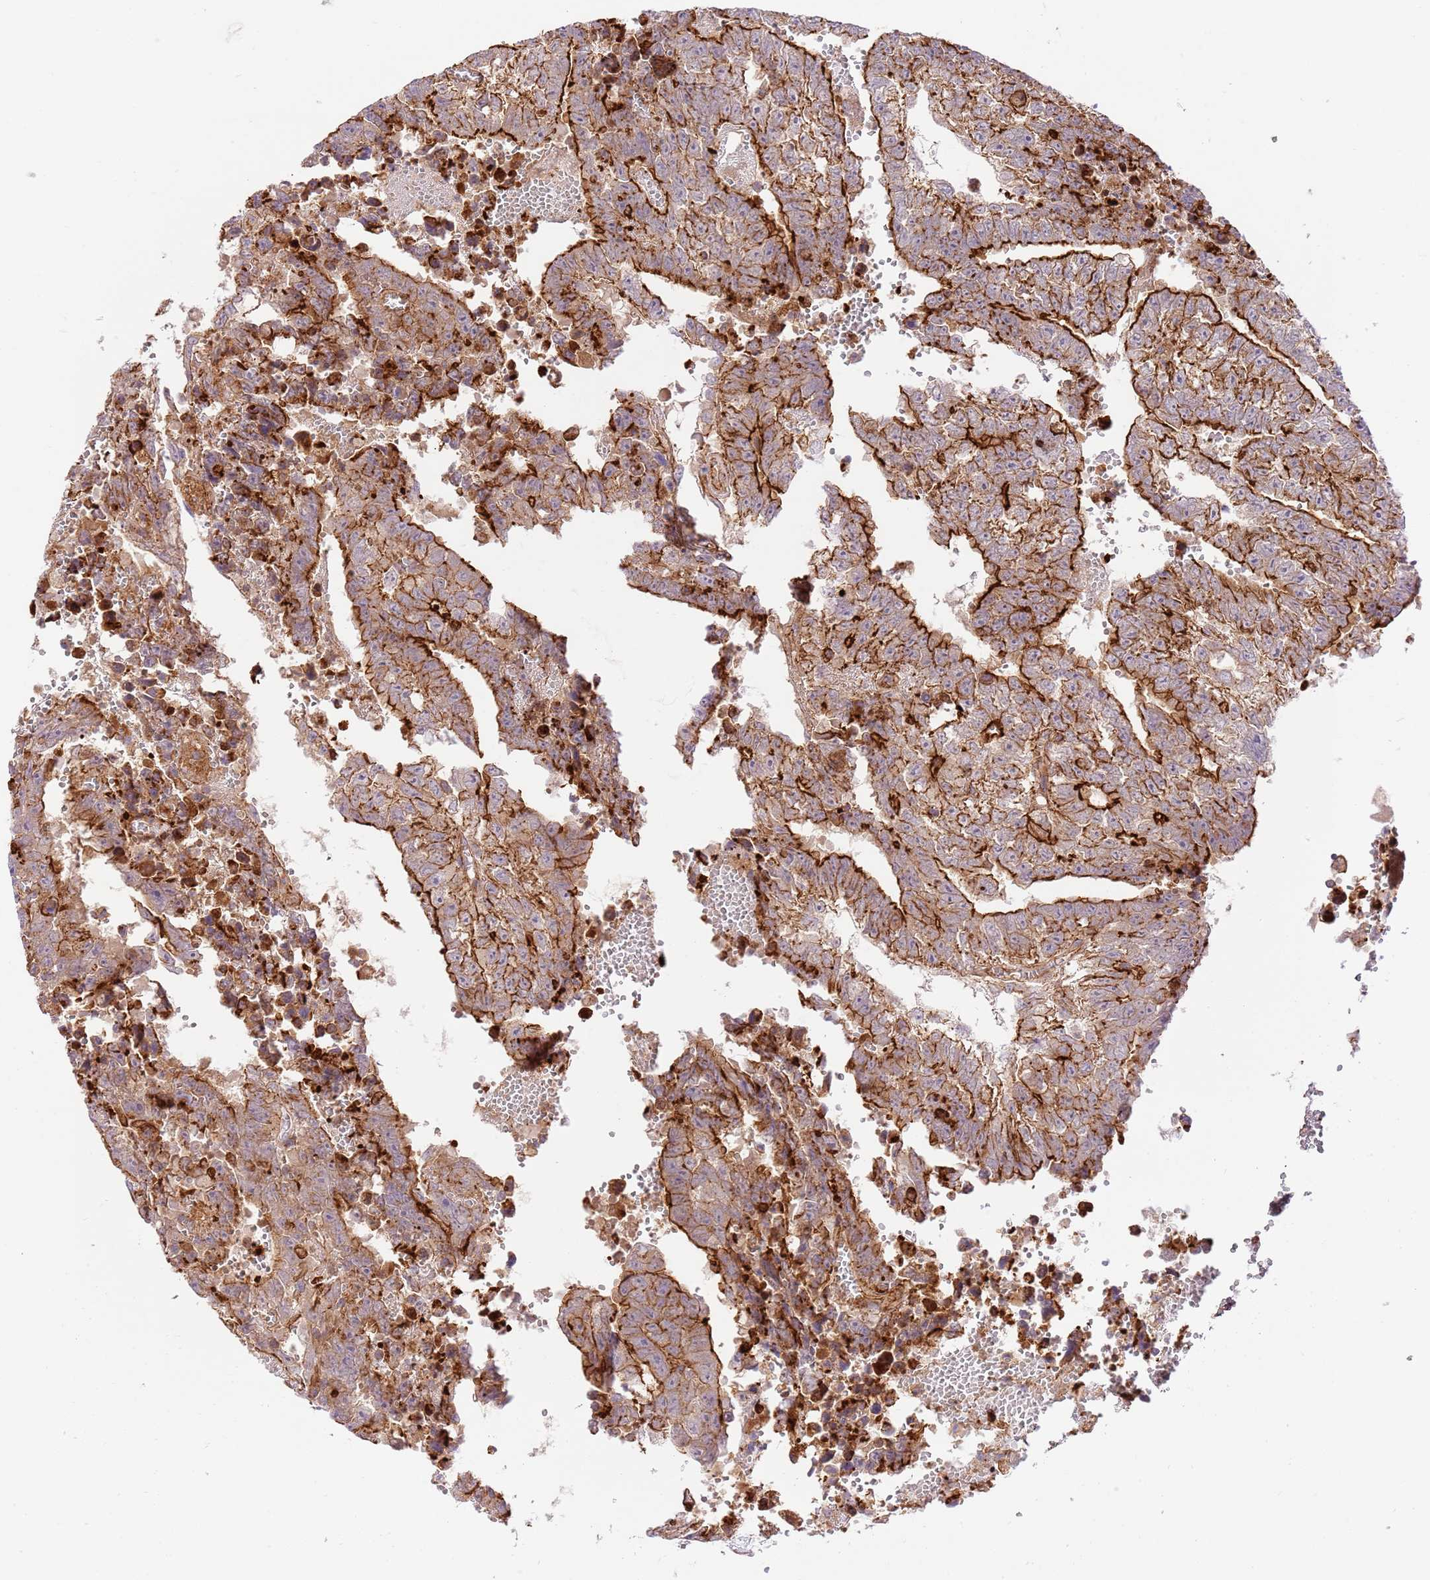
{"staining": {"intensity": "strong", "quantity": "25%-75%", "location": "cytoplasmic/membranous"}, "tissue": "testis cancer", "cell_type": "Tumor cells", "image_type": "cancer", "snomed": [{"axis": "morphology", "description": "Carcinoma, Embryonal, NOS"}, {"axis": "topography", "description": "Testis"}], "caption": "Strong cytoplasmic/membranous positivity is appreciated in about 25%-75% of tumor cells in testis embryonal carcinoma. (Stains: DAB (3,3'-diaminobenzidine) in brown, nuclei in blue, Microscopy: brightfield microscopy at high magnification).", "gene": "EFCAB8", "patient": {"sex": "male", "age": 25}}